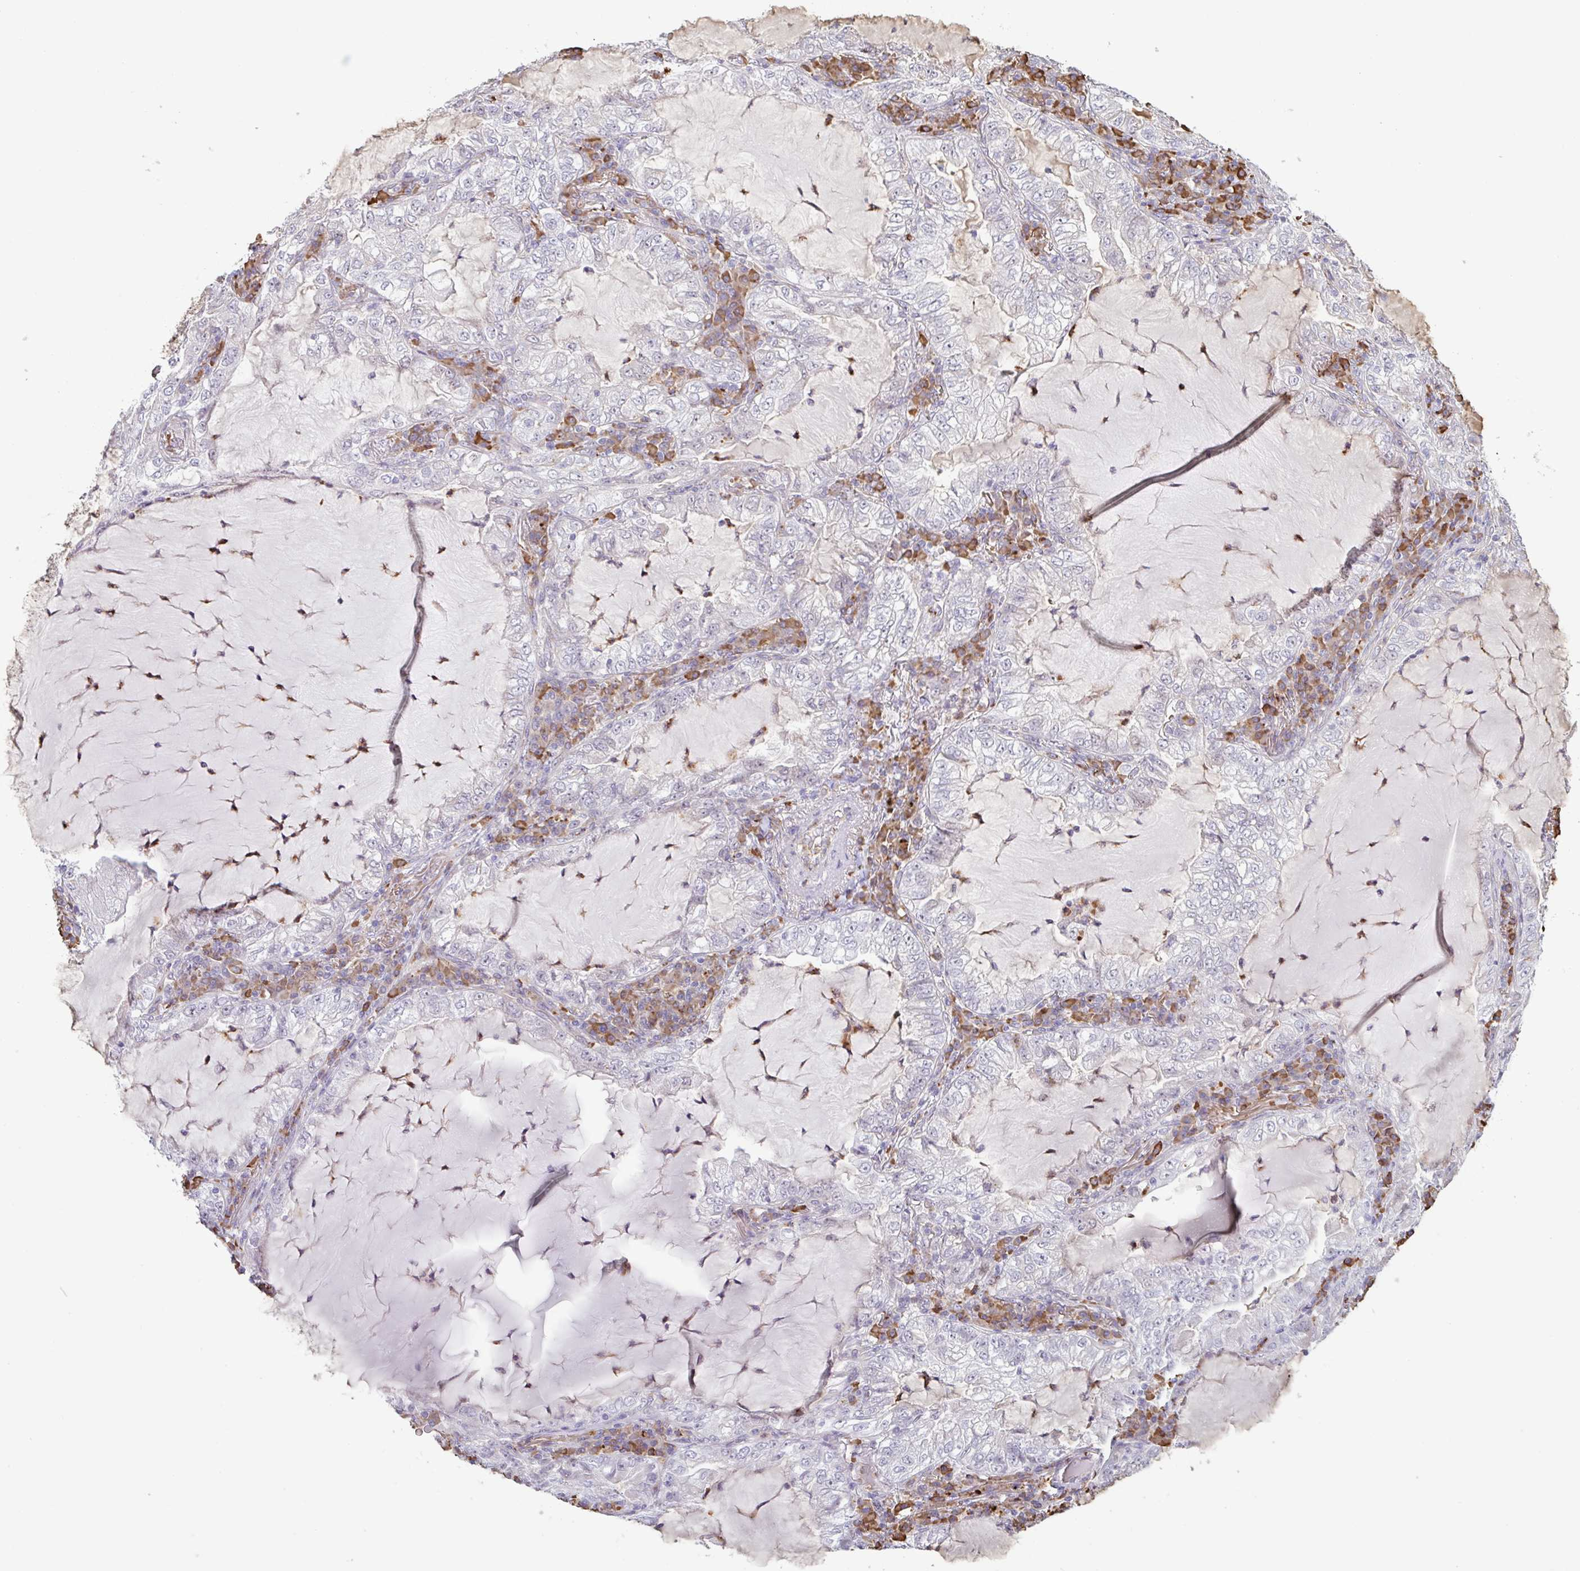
{"staining": {"intensity": "negative", "quantity": "none", "location": "none"}, "tissue": "lung cancer", "cell_type": "Tumor cells", "image_type": "cancer", "snomed": [{"axis": "morphology", "description": "Adenocarcinoma, NOS"}, {"axis": "topography", "description": "Lung"}], "caption": "A histopathology image of lung cancer (adenocarcinoma) stained for a protein displays no brown staining in tumor cells.", "gene": "TAF1D", "patient": {"sex": "female", "age": 73}}